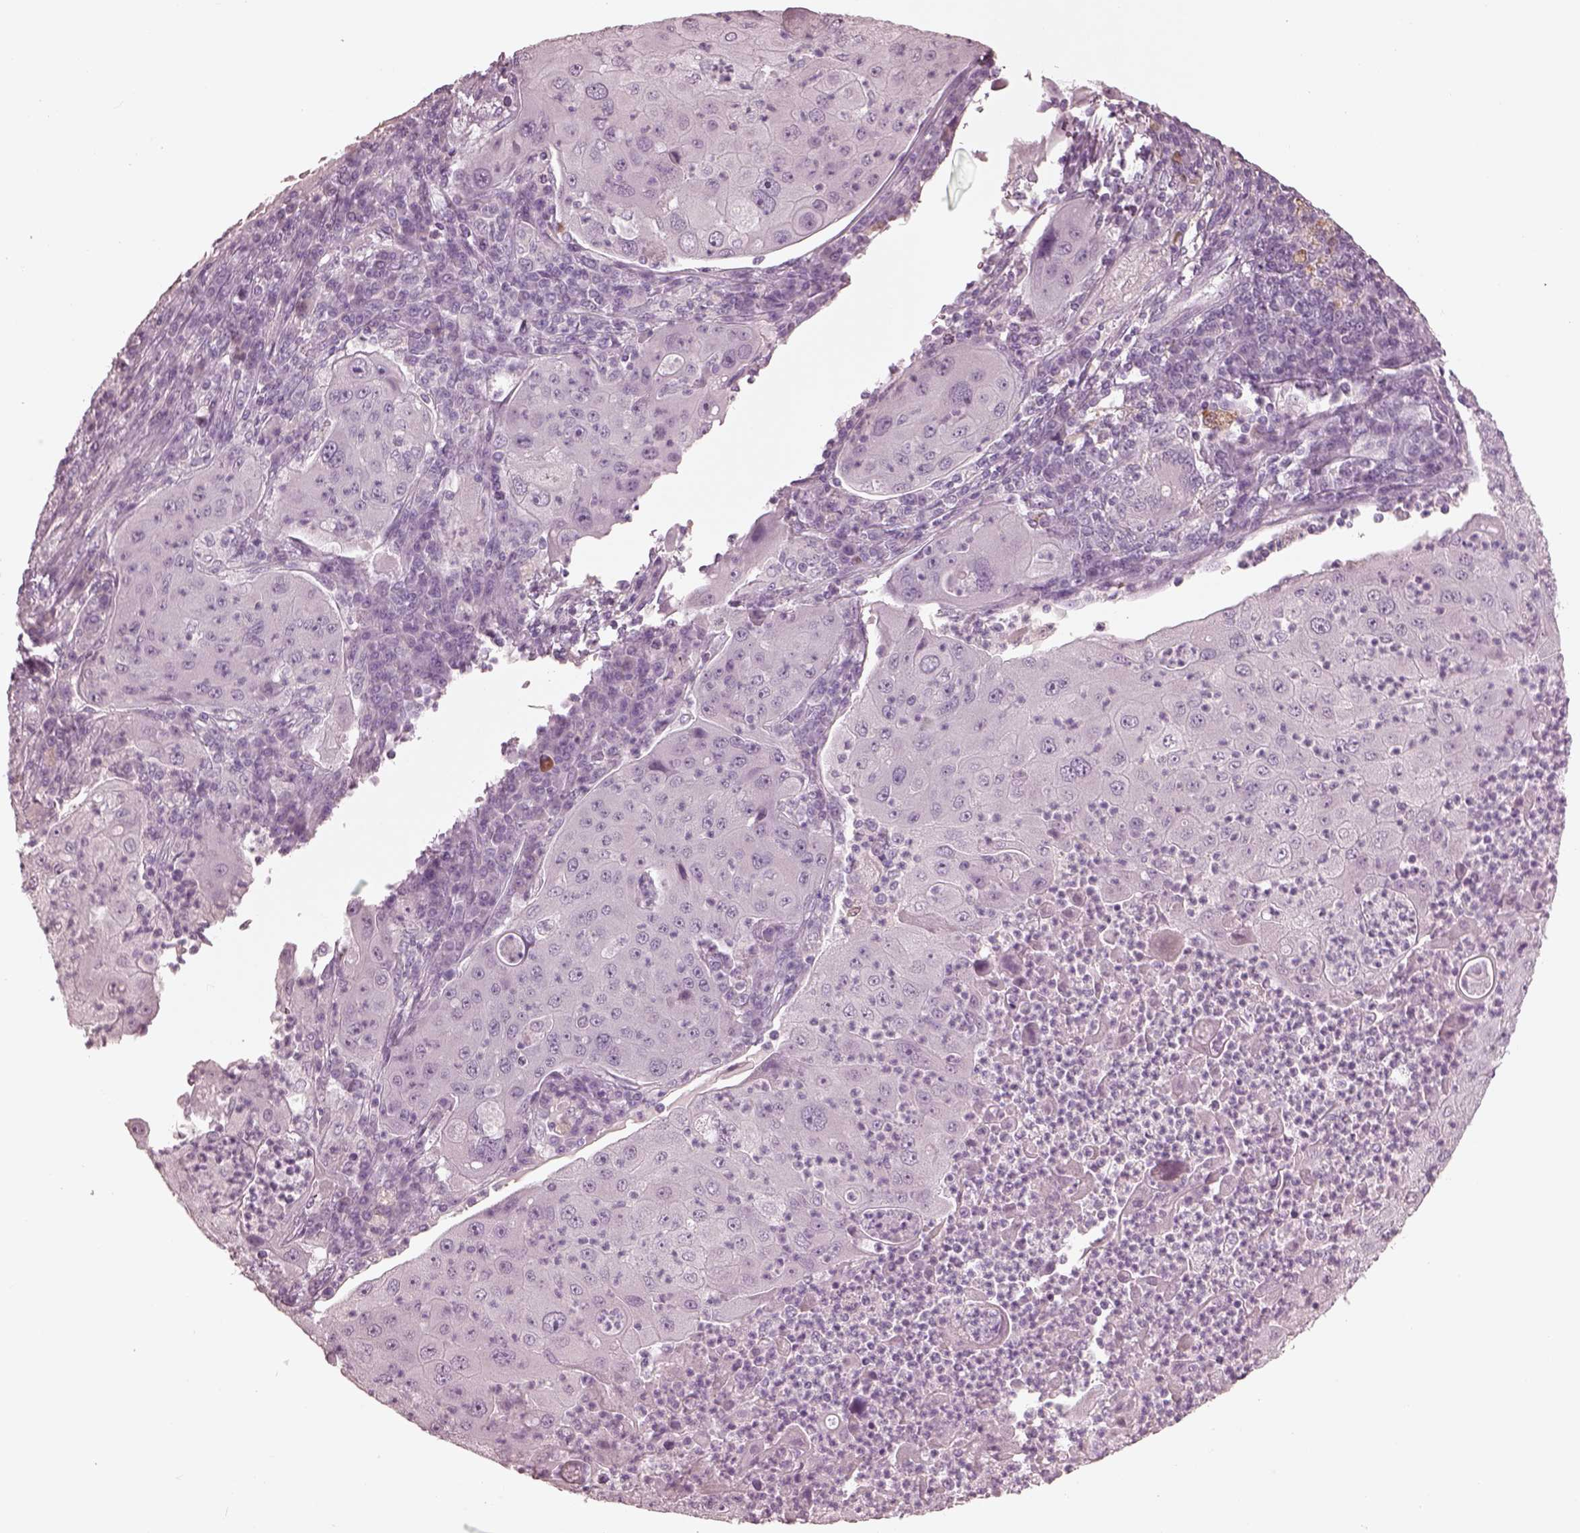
{"staining": {"intensity": "negative", "quantity": "none", "location": "none"}, "tissue": "lung cancer", "cell_type": "Tumor cells", "image_type": "cancer", "snomed": [{"axis": "morphology", "description": "Squamous cell carcinoma, NOS"}, {"axis": "topography", "description": "Lung"}], "caption": "DAB (3,3'-diaminobenzidine) immunohistochemical staining of squamous cell carcinoma (lung) reveals no significant positivity in tumor cells. (DAB immunohistochemistry visualized using brightfield microscopy, high magnification).", "gene": "C2orf81", "patient": {"sex": "female", "age": 59}}